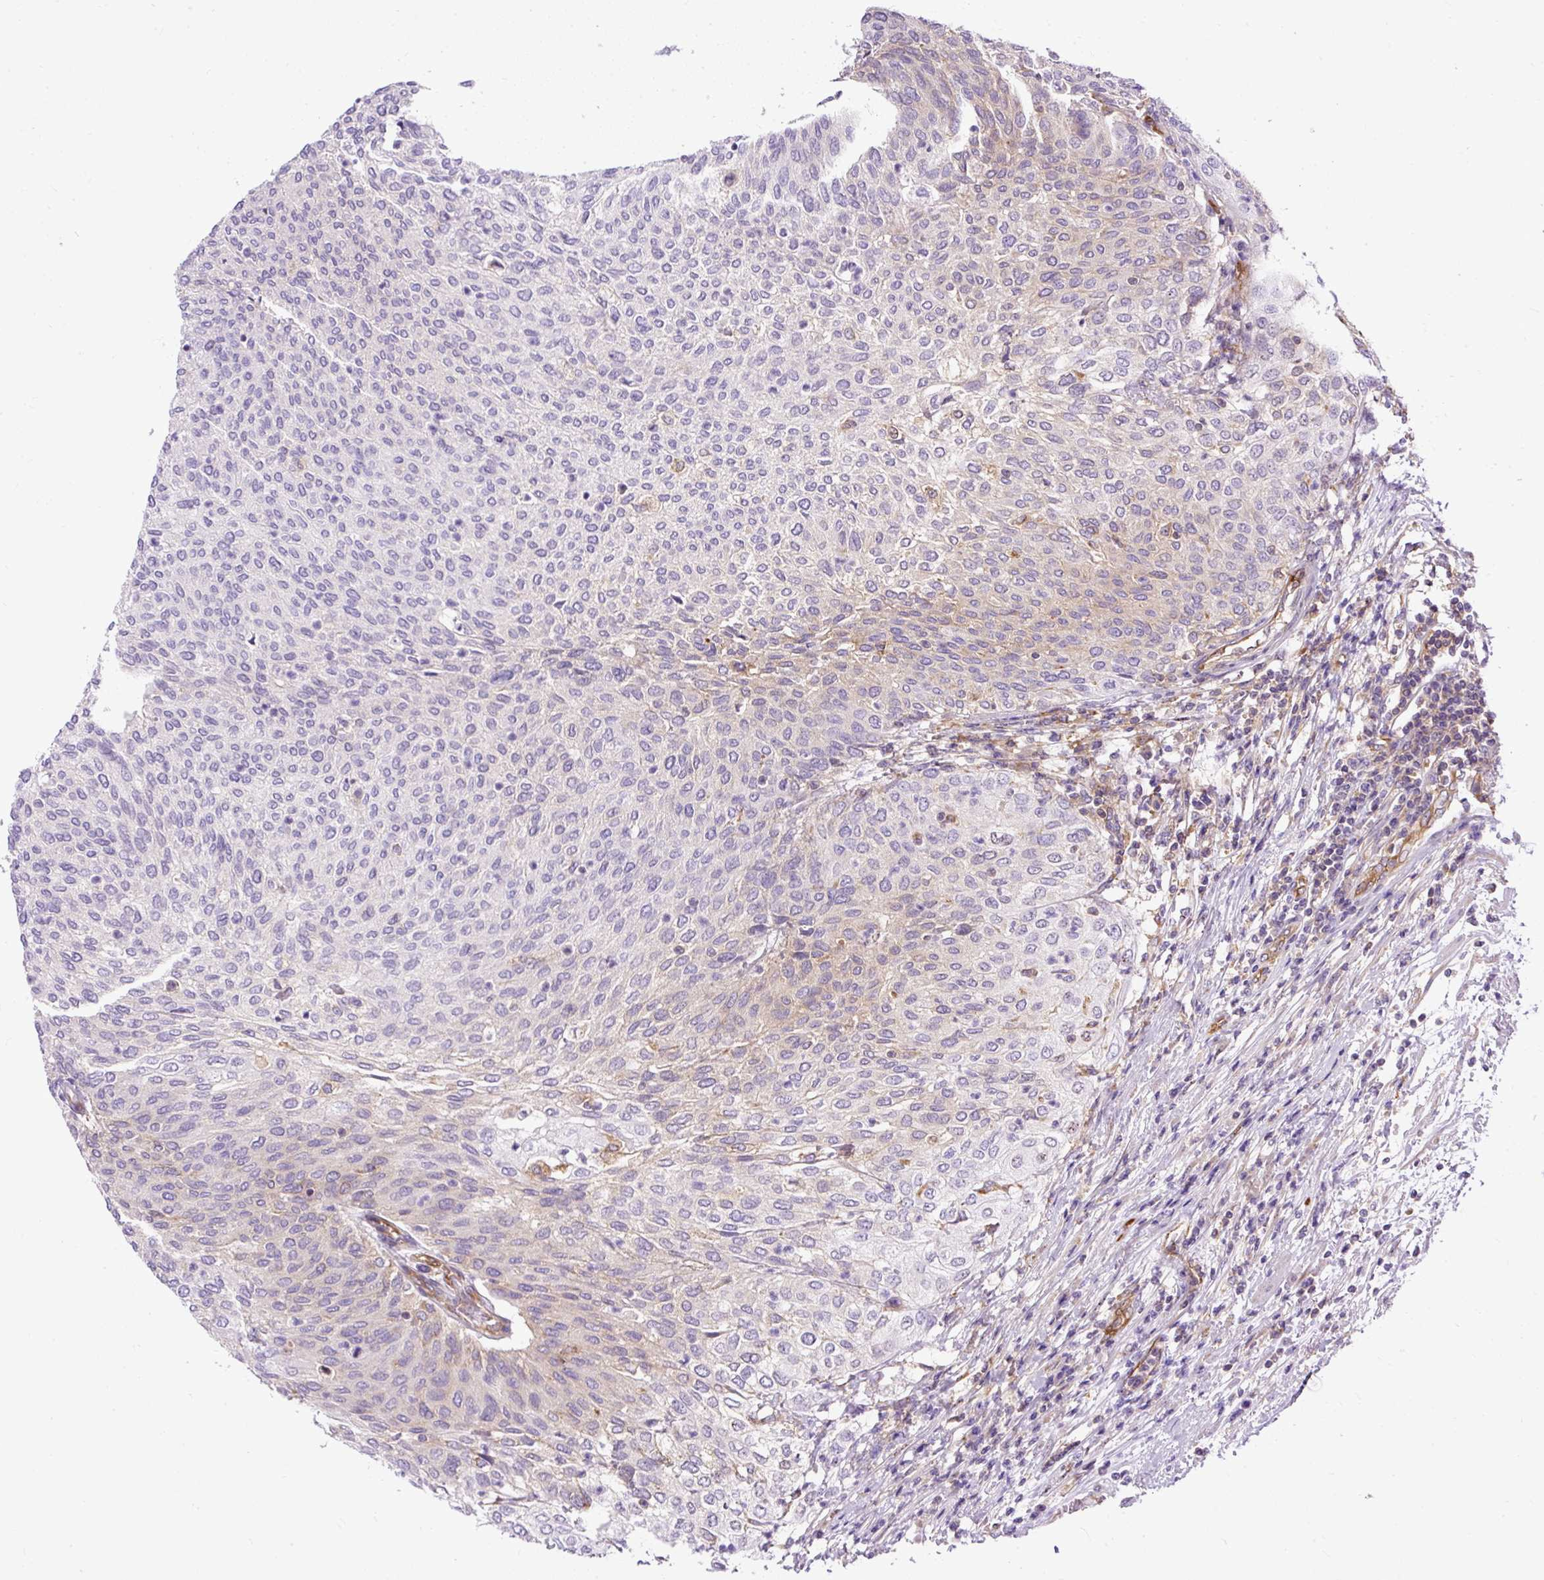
{"staining": {"intensity": "weak", "quantity": "<25%", "location": "cytoplasmic/membranous"}, "tissue": "urothelial cancer", "cell_type": "Tumor cells", "image_type": "cancer", "snomed": [{"axis": "morphology", "description": "Urothelial carcinoma, Low grade"}, {"axis": "topography", "description": "Urinary bladder"}], "caption": "This is an immunohistochemistry (IHC) histopathology image of human urothelial cancer. There is no positivity in tumor cells.", "gene": "MAP1S", "patient": {"sex": "female", "age": 79}}